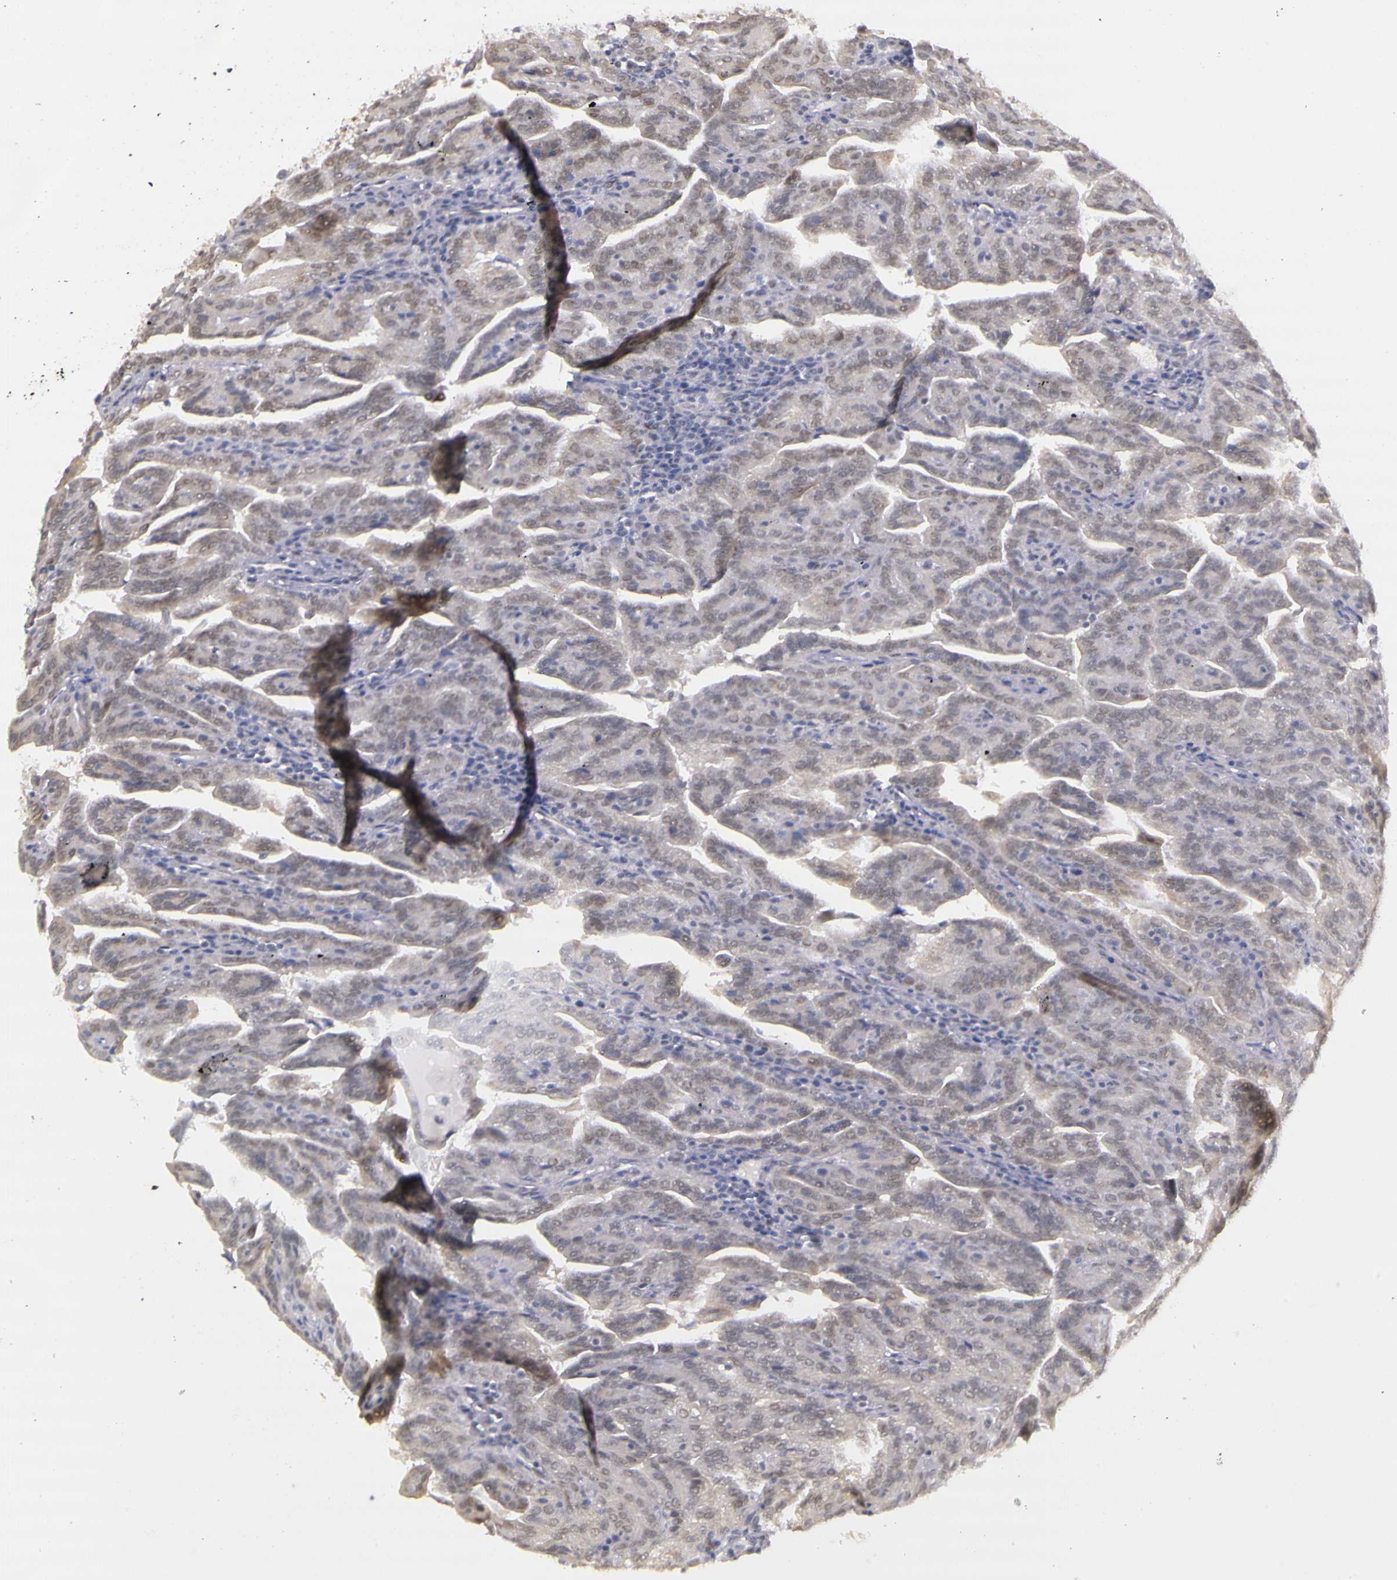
{"staining": {"intensity": "weak", "quantity": "25%-75%", "location": "nuclear"}, "tissue": "renal cancer", "cell_type": "Tumor cells", "image_type": "cancer", "snomed": [{"axis": "morphology", "description": "Adenocarcinoma, NOS"}, {"axis": "topography", "description": "Kidney"}], "caption": "Renal cancer (adenocarcinoma) stained with immunohistochemistry displays weak nuclear positivity in about 25%-75% of tumor cells.", "gene": "WDR13", "patient": {"sex": "male", "age": 61}}